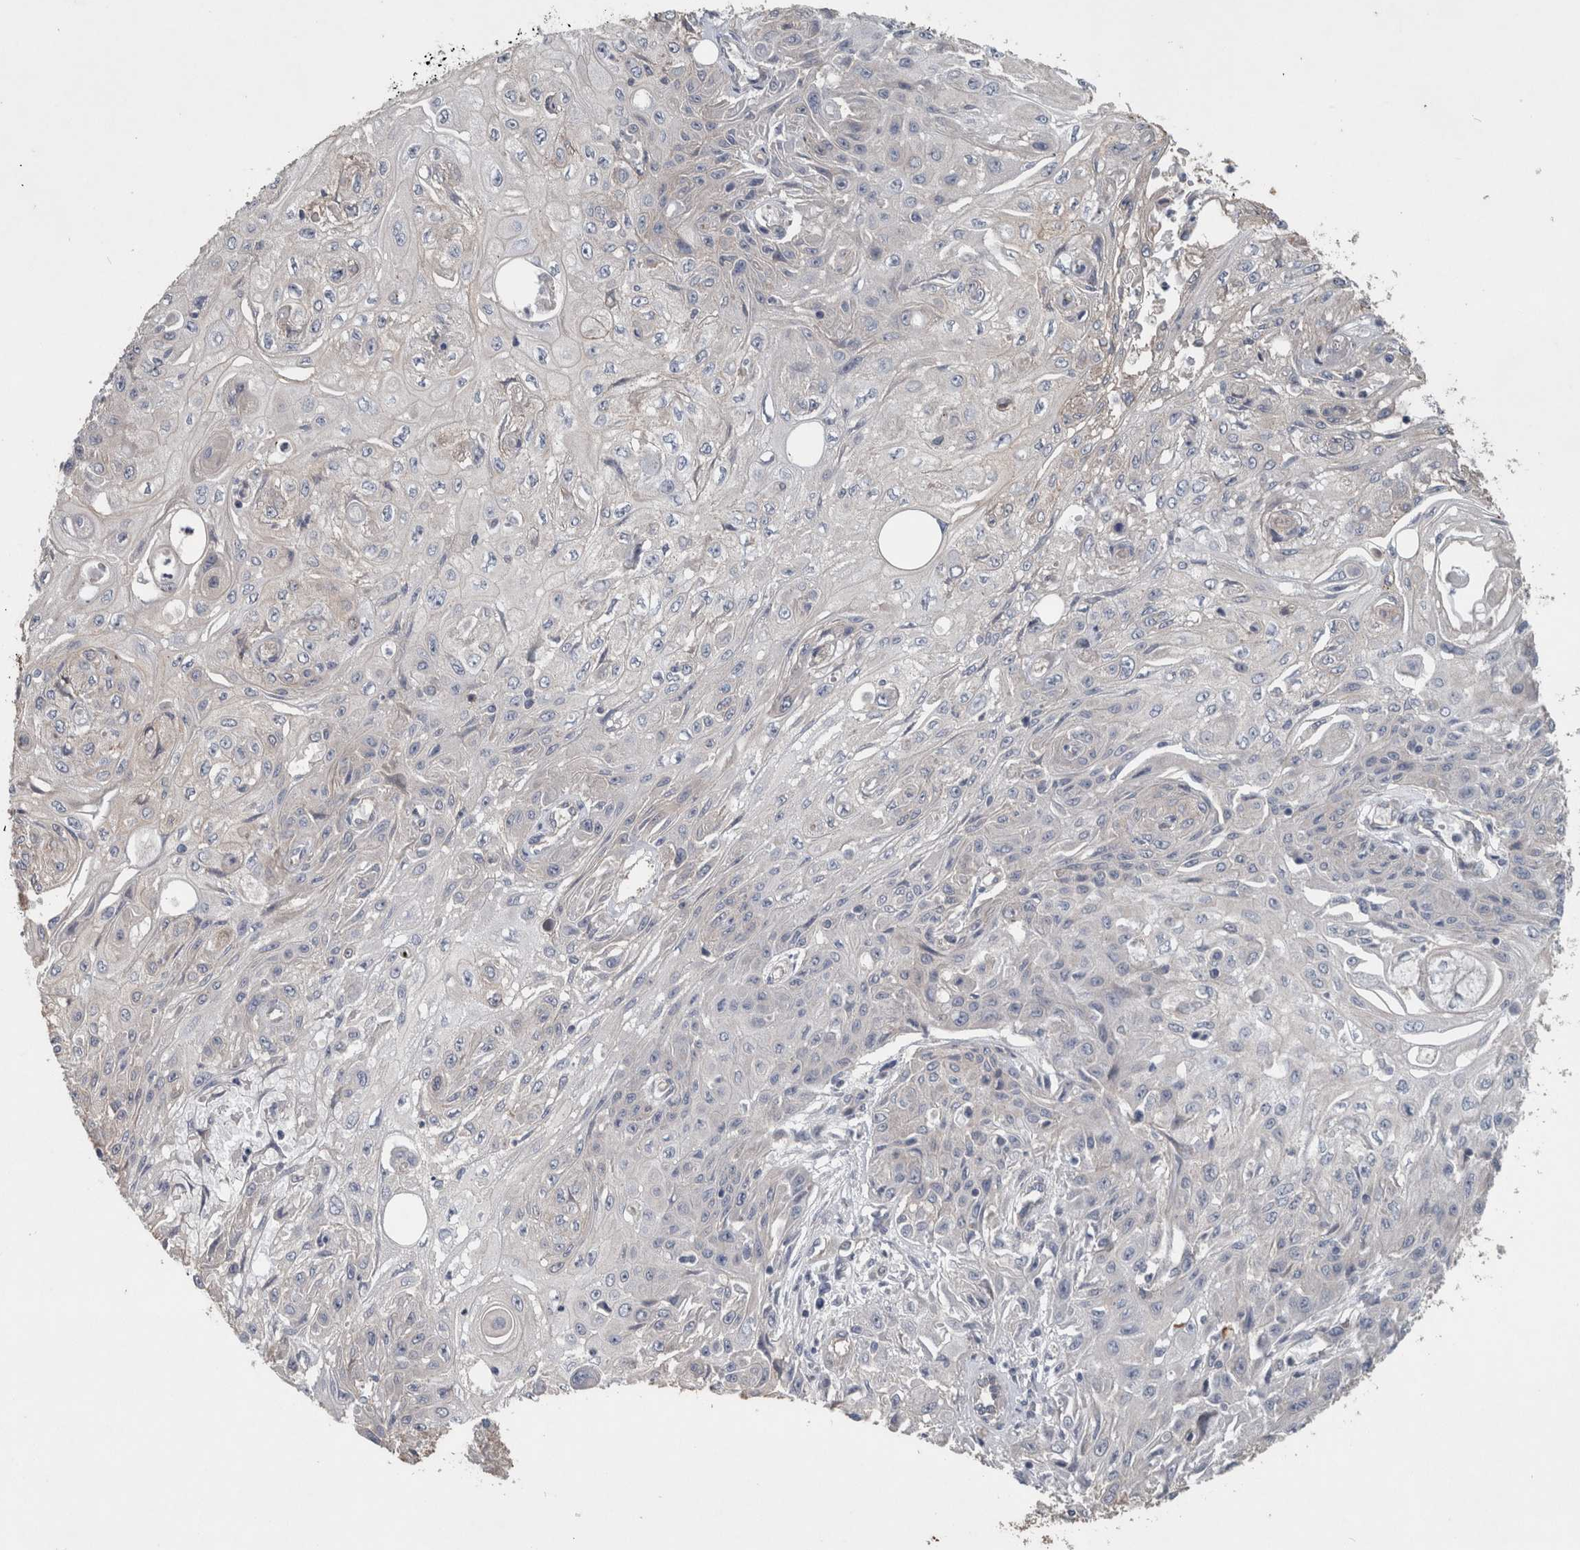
{"staining": {"intensity": "negative", "quantity": "none", "location": "none"}, "tissue": "skin cancer", "cell_type": "Tumor cells", "image_type": "cancer", "snomed": [{"axis": "morphology", "description": "Squamous cell carcinoma, NOS"}, {"axis": "morphology", "description": "Squamous cell carcinoma, metastatic, NOS"}, {"axis": "topography", "description": "Skin"}, {"axis": "topography", "description": "Lymph node"}], "caption": "There is no significant staining in tumor cells of skin cancer (metastatic squamous cell carcinoma).", "gene": "BCAM", "patient": {"sex": "male", "age": 75}}